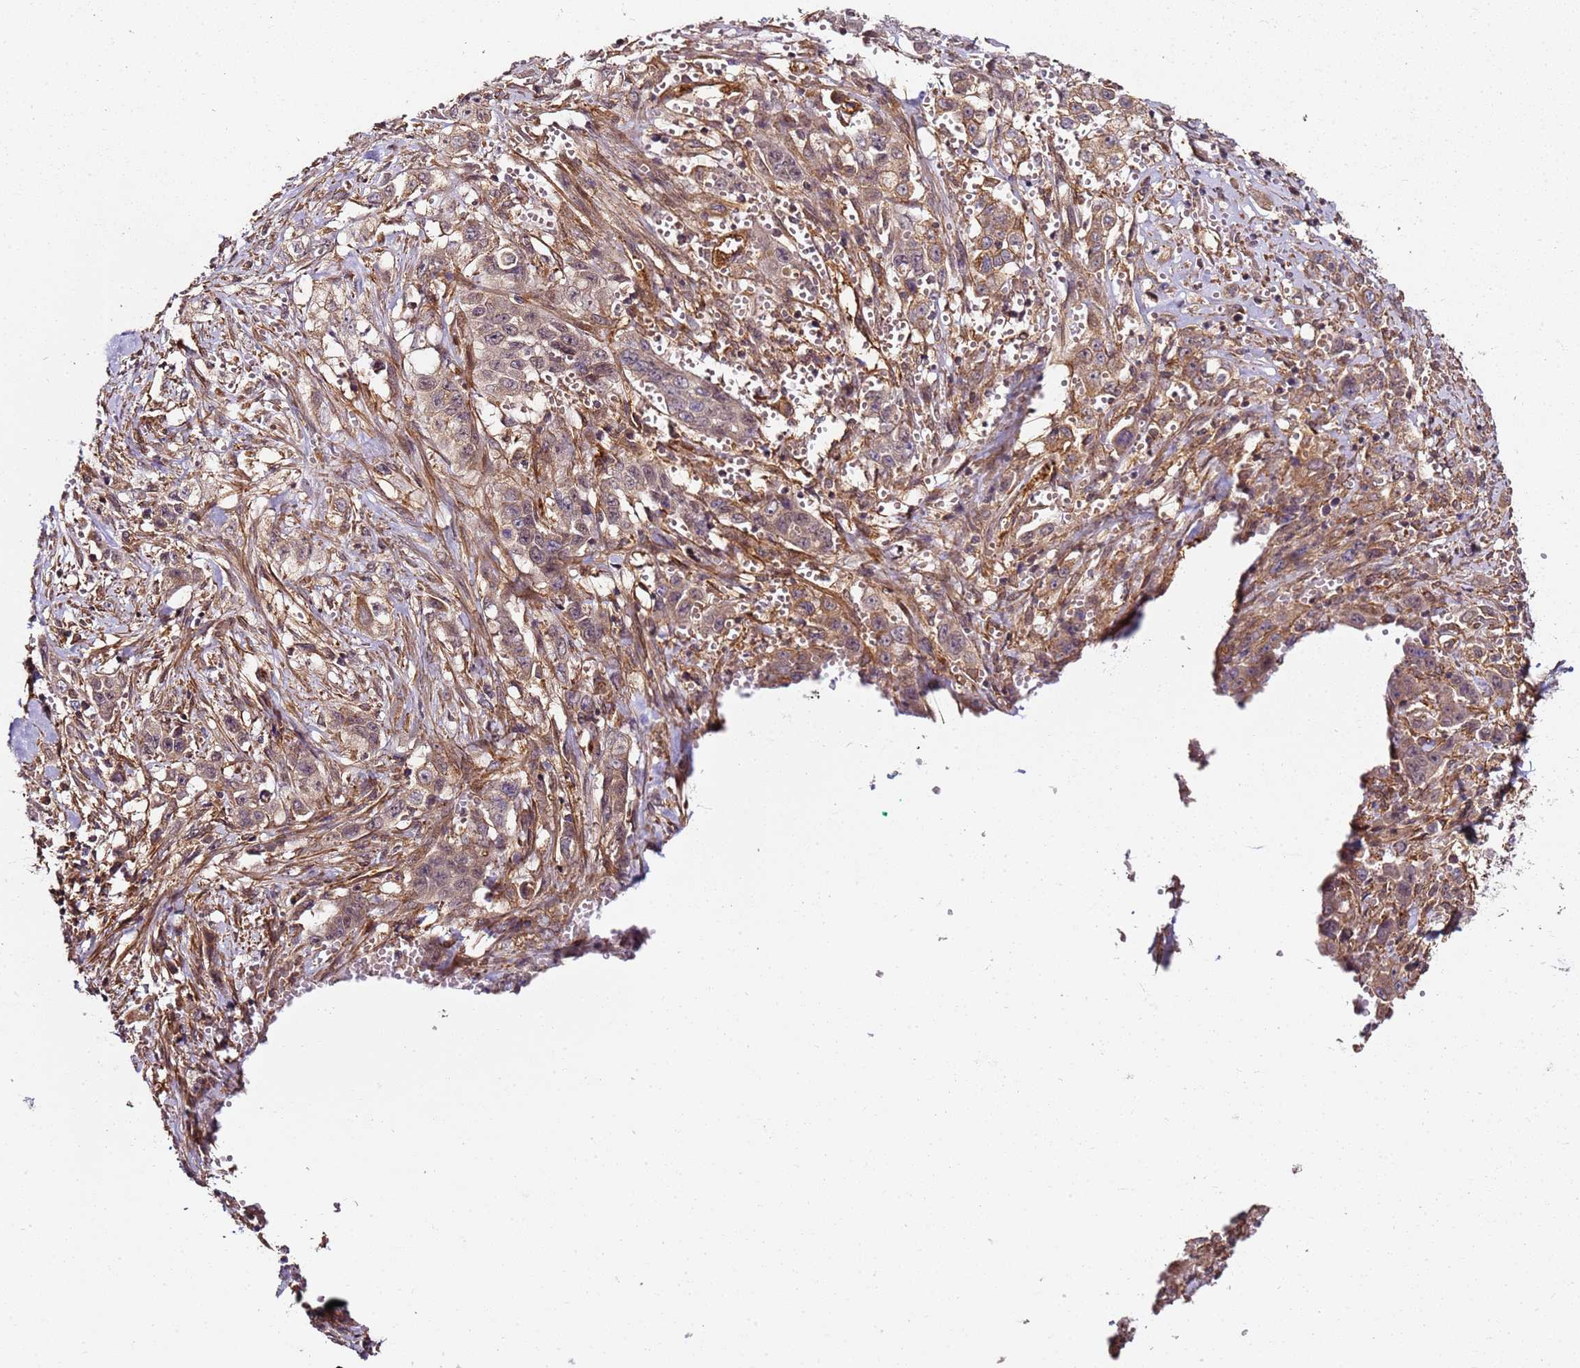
{"staining": {"intensity": "weak", "quantity": "<25%", "location": "cytoplasmic/membranous"}, "tissue": "stomach cancer", "cell_type": "Tumor cells", "image_type": "cancer", "snomed": [{"axis": "morphology", "description": "Adenocarcinoma, NOS"}, {"axis": "topography", "description": "Stomach, upper"}], "caption": "A high-resolution micrograph shows immunohistochemistry (IHC) staining of stomach cancer, which demonstrates no significant expression in tumor cells.", "gene": "CCNYL1", "patient": {"sex": "male", "age": 62}}